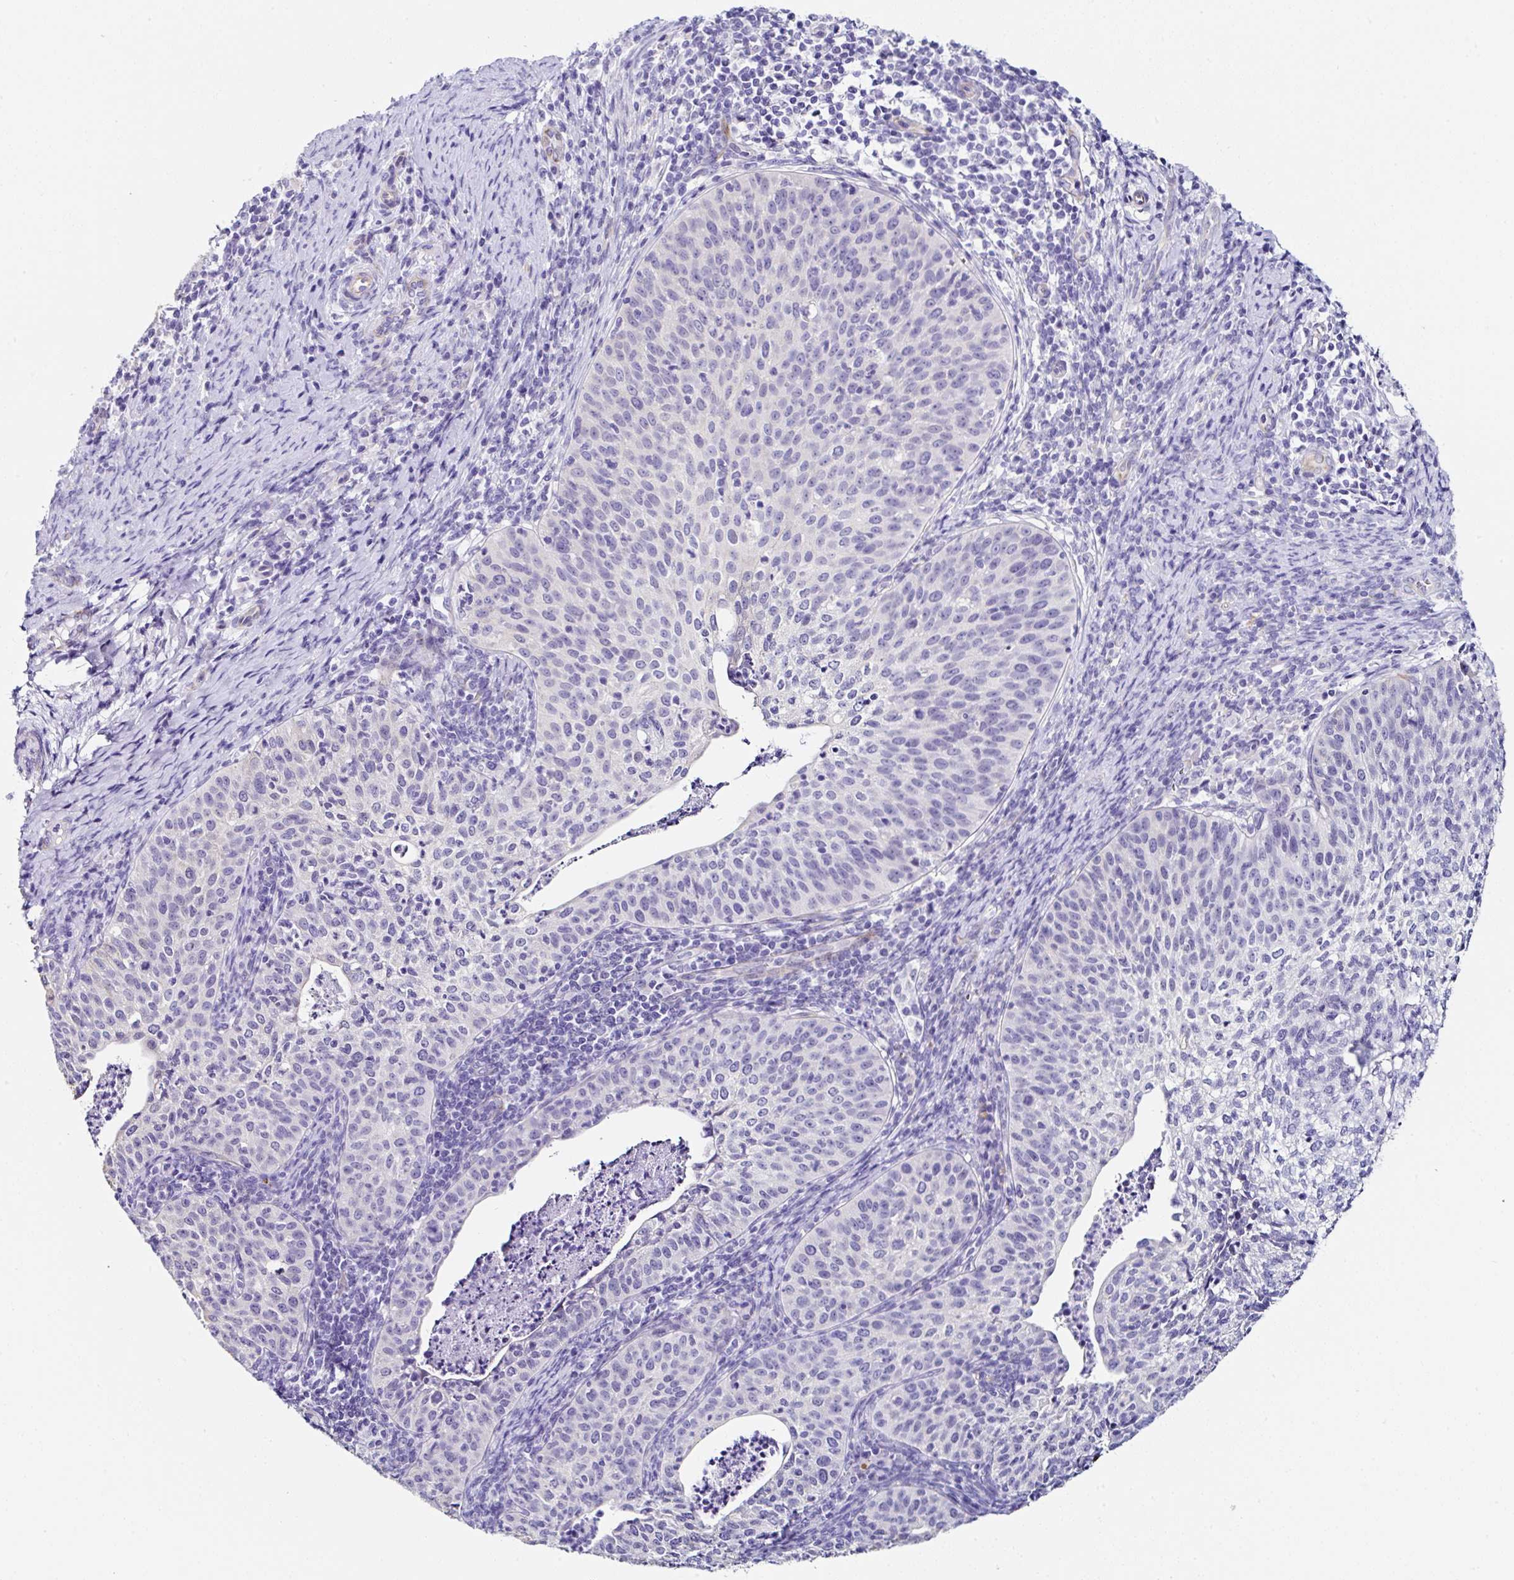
{"staining": {"intensity": "negative", "quantity": "none", "location": "none"}, "tissue": "cervical cancer", "cell_type": "Tumor cells", "image_type": "cancer", "snomed": [{"axis": "morphology", "description": "Squamous cell carcinoma, NOS"}, {"axis": "topography", "description": "Cervix"}], "caption": "High magnification brightfield microscopy of cervical squamous cell carcinoma stained with DAB (3,3'-diaminobenzidine) (brown) and counterstained with hematoxylin (blue): tumor cells show no significant staining.", "gene": "TMPRSS11E", "patient": {"sex": "female", "age": 30}}